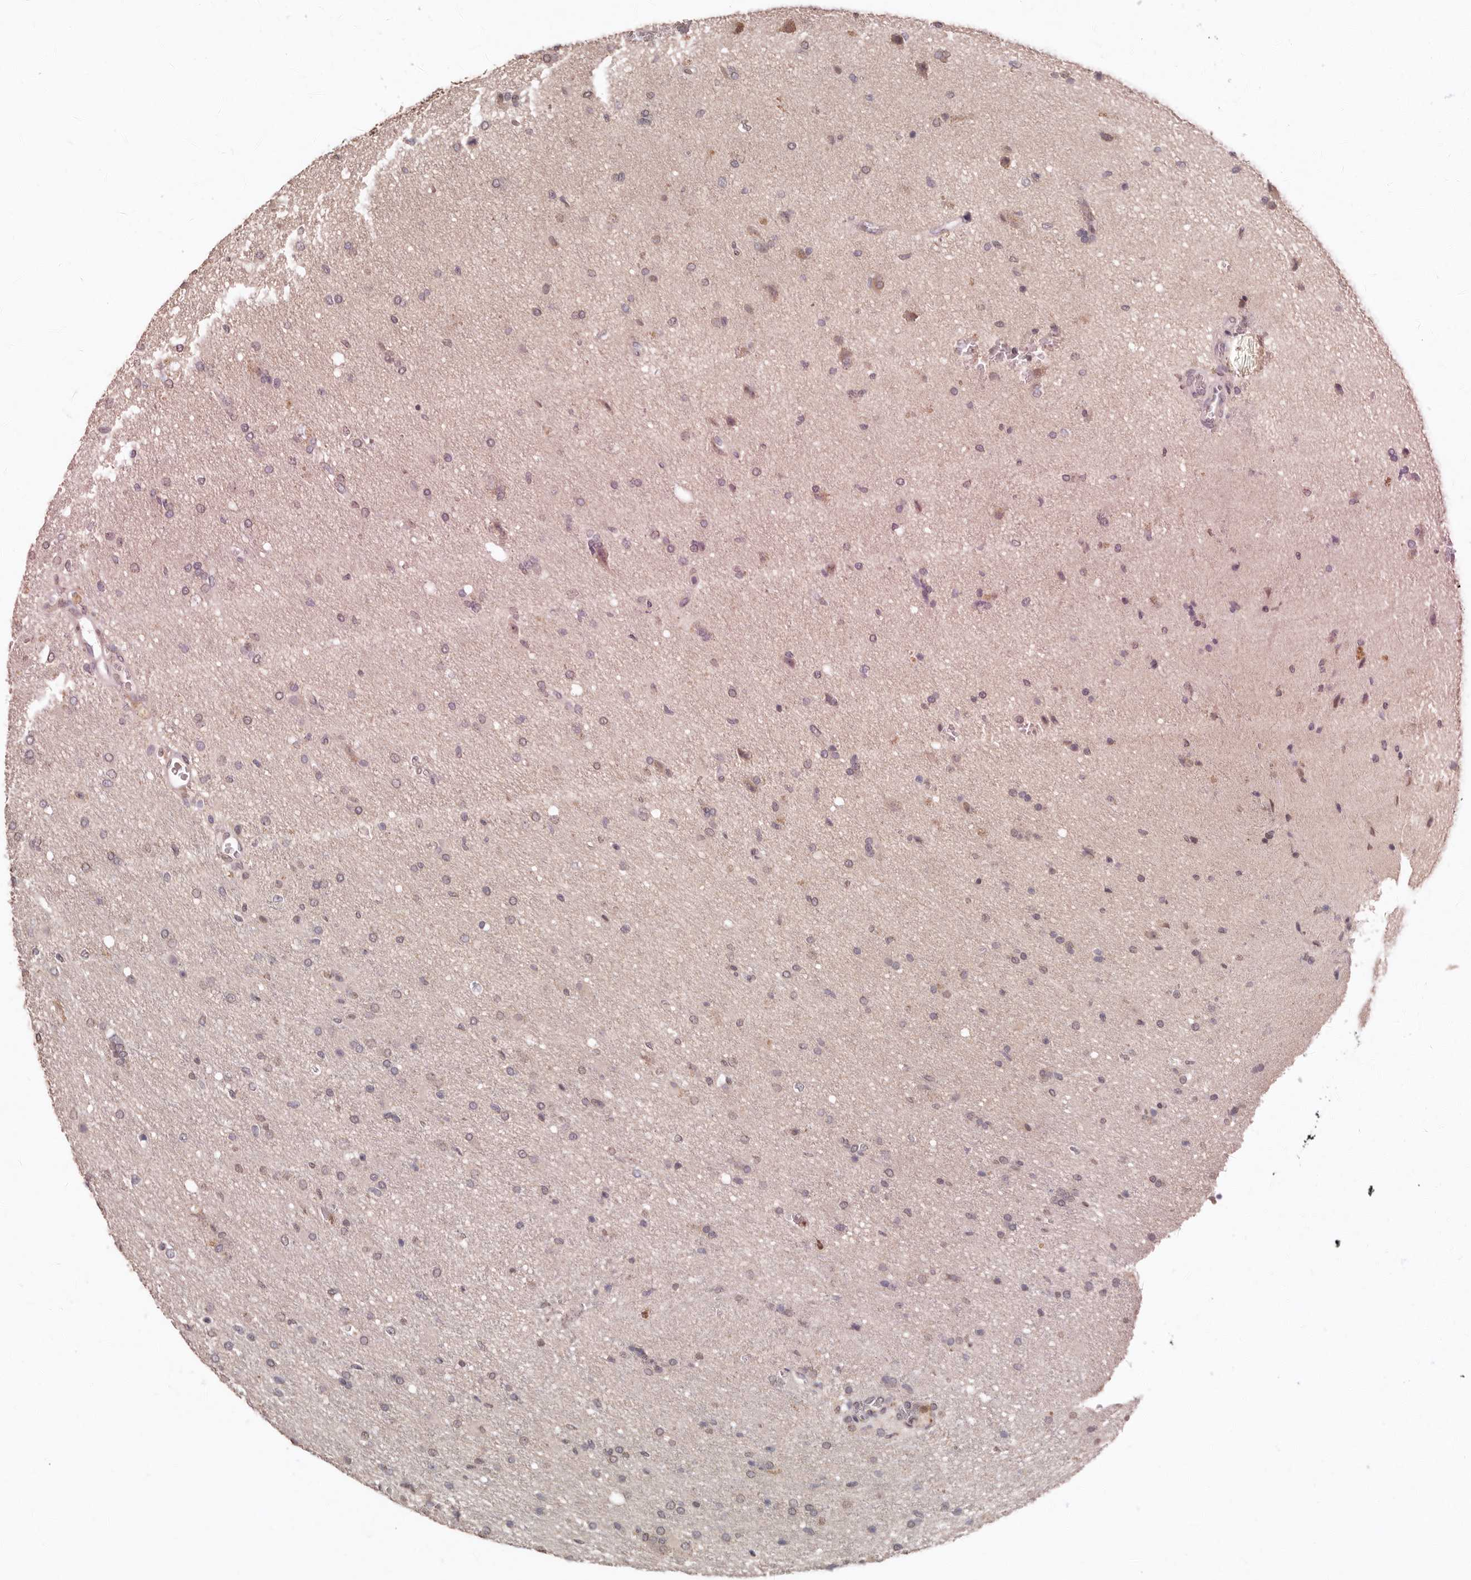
{"staining": {"intensity": "negative", "quantity": "none", "location": "none"}, "tissue": "glioma", "cell_type": "Tumor cells", "image_type": "cancer", "snomed": [{"axis": "morphology", "description": "Glioma, malignant, High grade"}, {"axis": "topography", "description": "Brain"}], "caption": "Photomicrograph shows no protein staining in tumor cells of malignant glioma (high-grade) tissue. Brightfield microscopy of IHC stained with DAB (brown) and hematoxylin (blue), captured at high magnification.", "gene": "SULT1E1", "patient": {"sex": "female", "age": 57}}